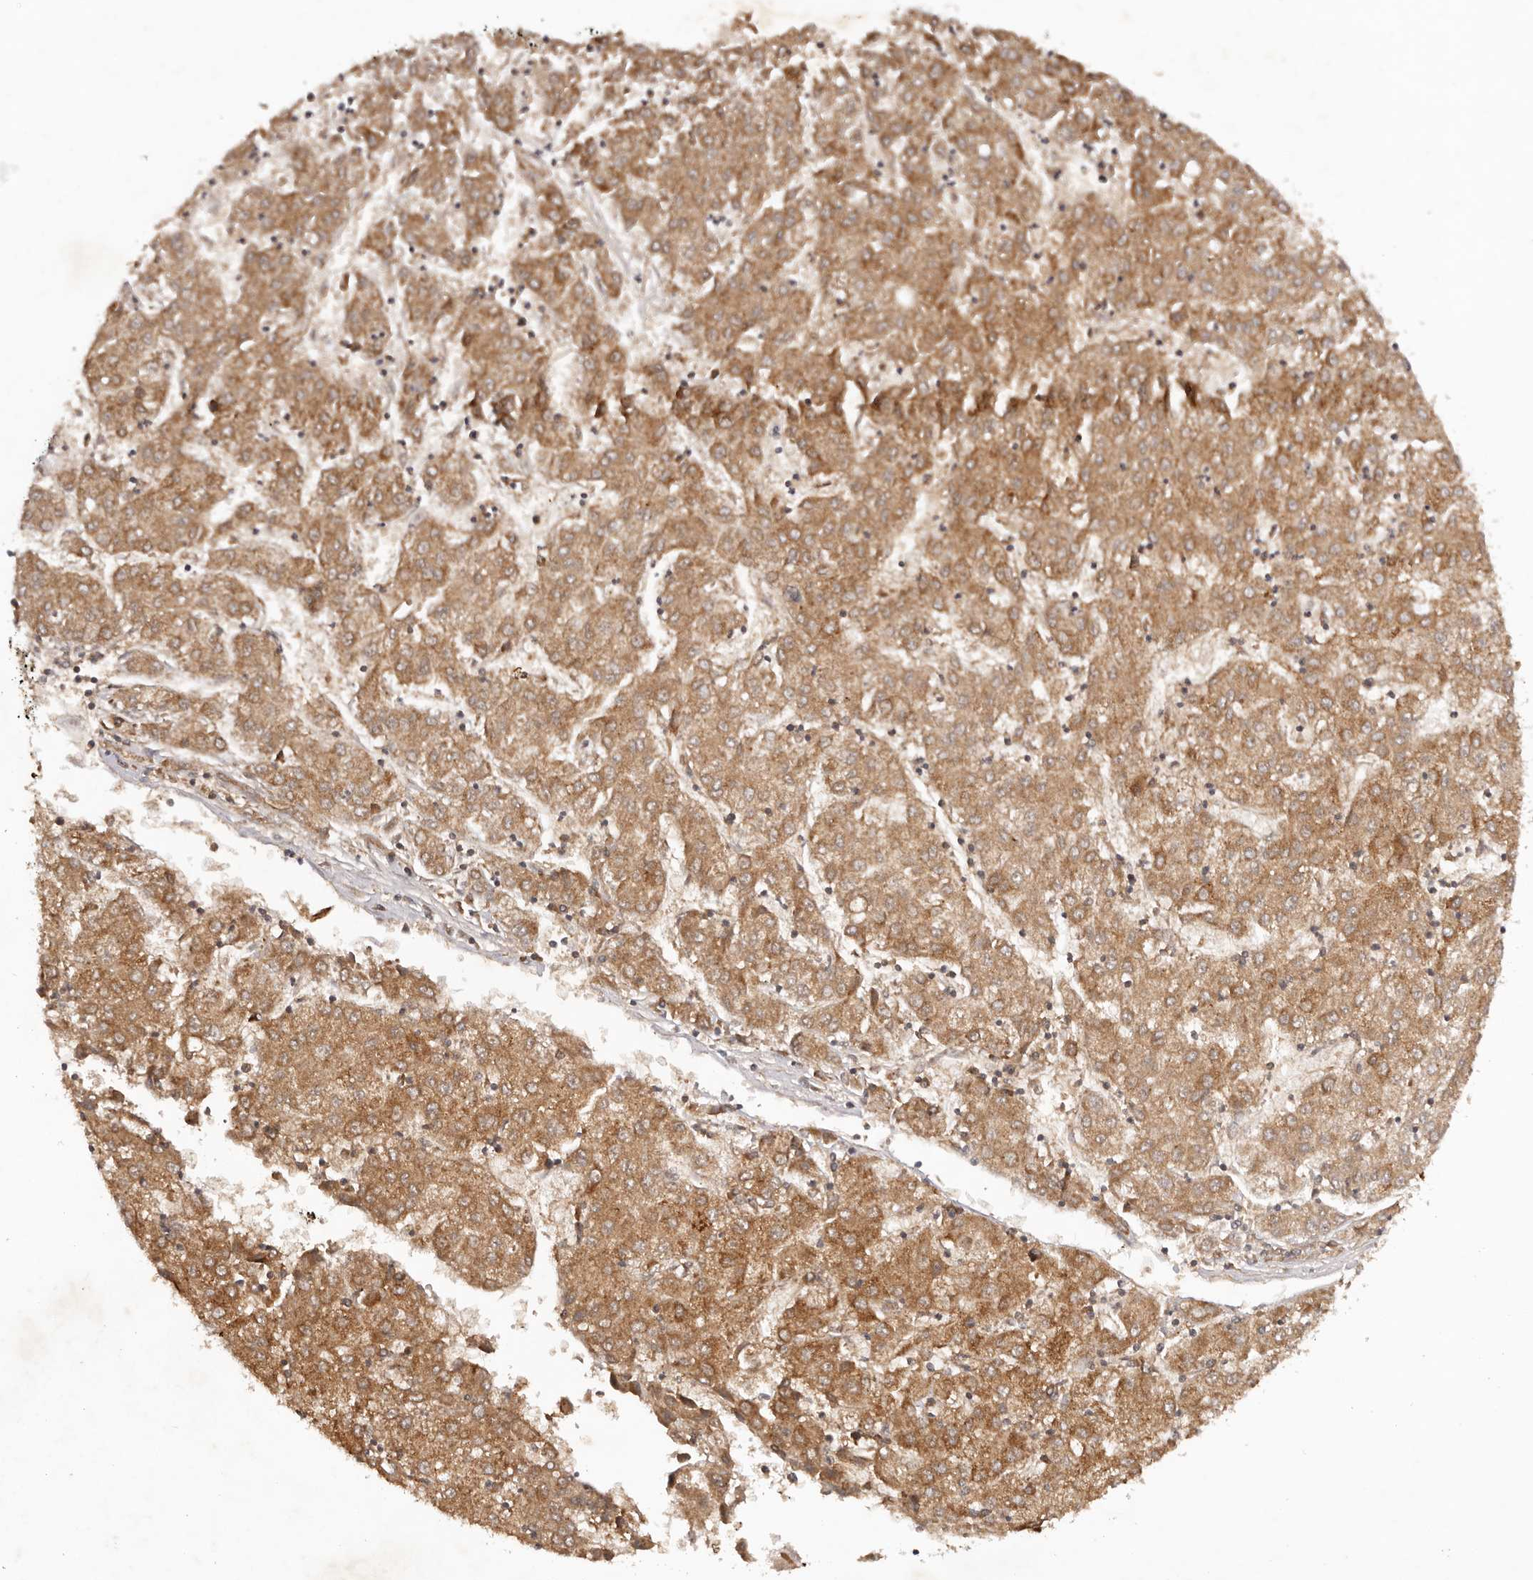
{"staining": {"intensity": "moderate", "quantity": ">75%", "location": "cytoplasmic/membranous"}, "tissue": "liver cancer", "cell_type": "Tumor cells", "image_type": "cancer", "snomed": [{"axis": "morphology", "description": "Carcinoma, Hepatocellular, NOS"}, {"axis": "topography", "description": "Liver"}], "caption": "Approximately >75% of tumor cells in hepatocellular carcinoma (liver) show moderate cytoplasmic/membranous protein expression as visualized by brown immunohistochemical staining.", "gene": "PKIB", "patient": {"sex": "male", "age": 72}}